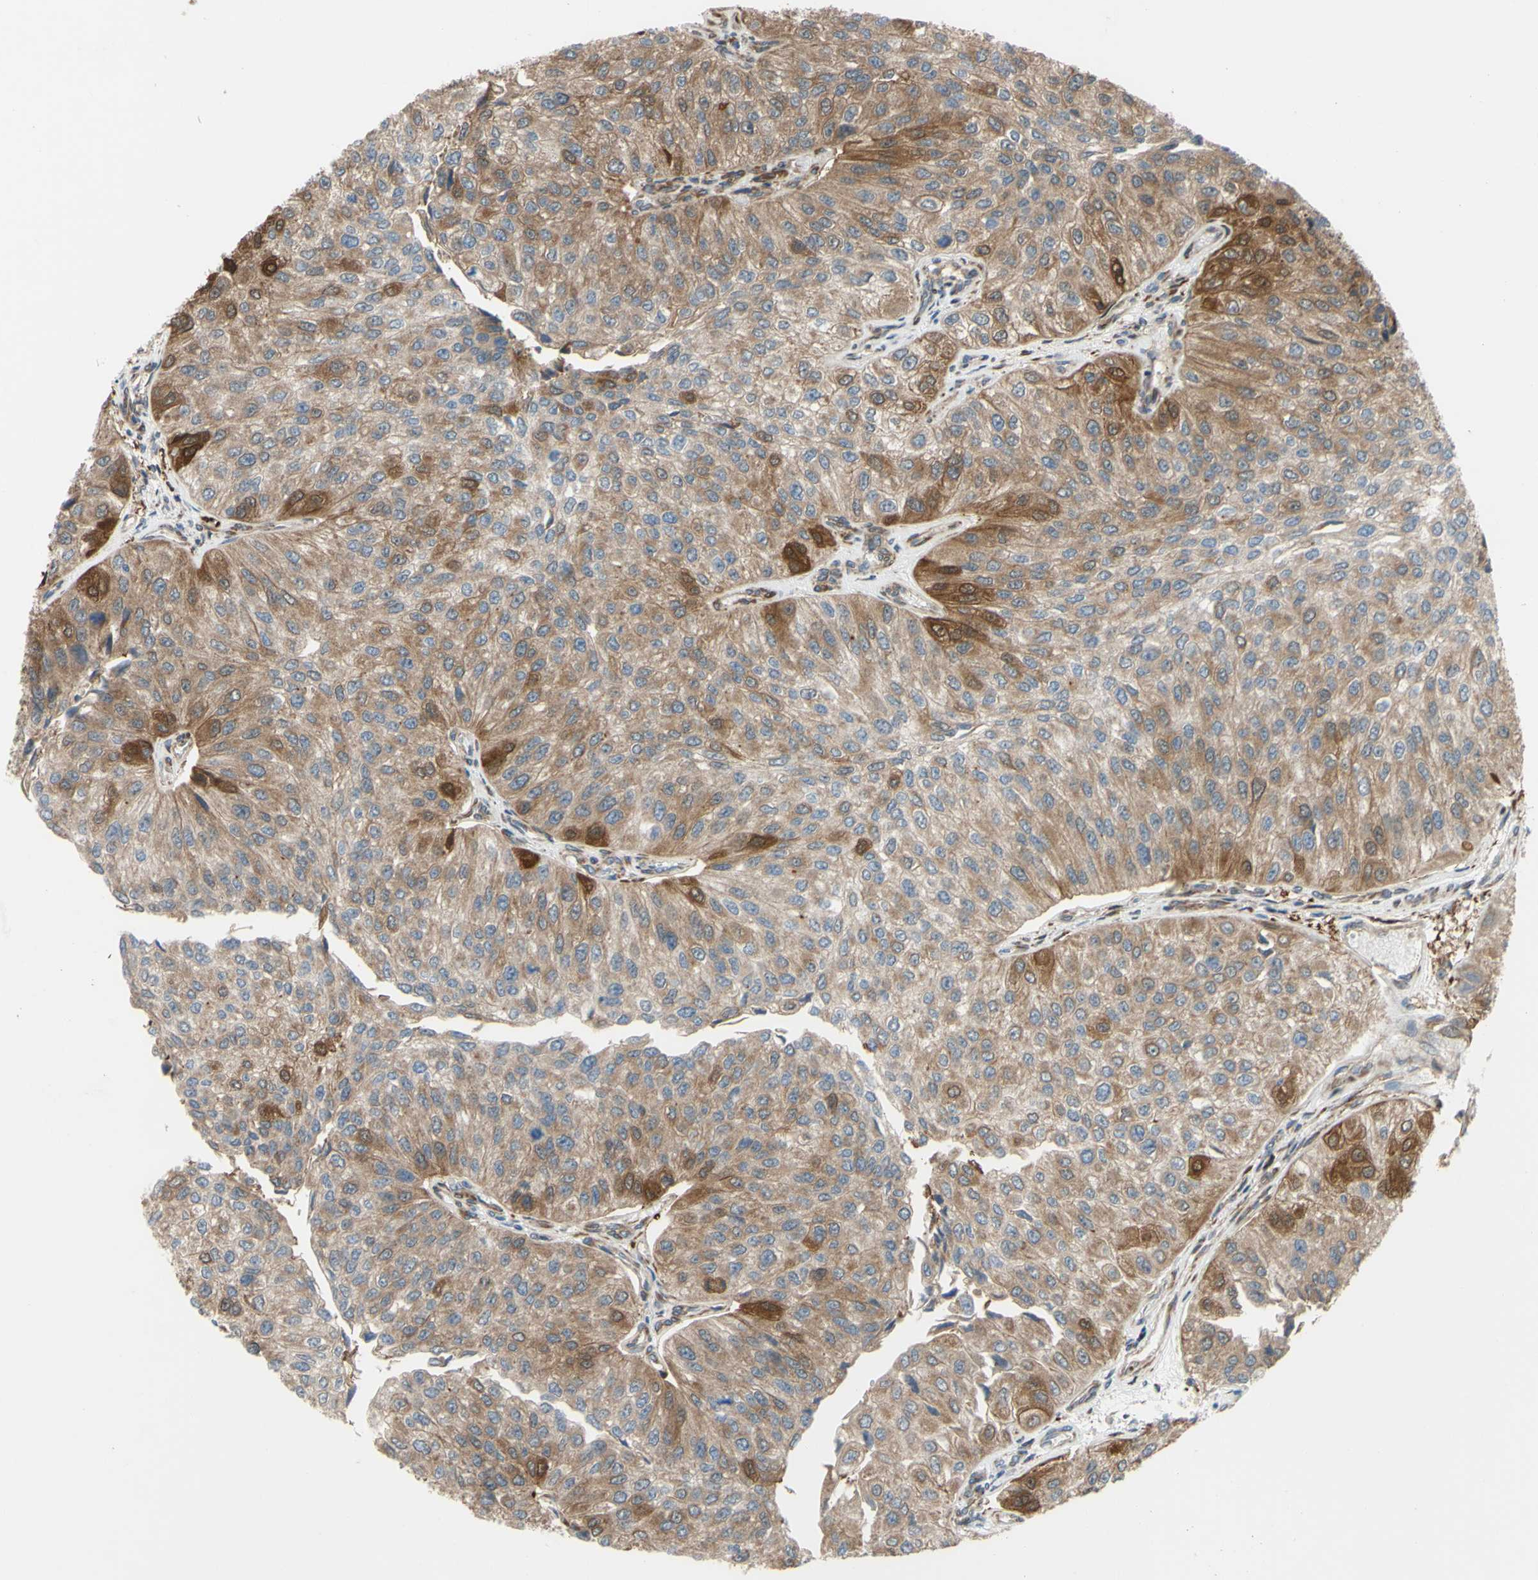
{"staining": {"intensity": "moderate", "quantity": ">75%", "location": "cytoplasmic/membranous"}, "tissue": "urothelial cancer", "cell_type": "Tumor cells", "image_type": "cancer", "snomed": [{"axis": "morphology", "description": "Urothelial carcinoma, High grade"}, {"axis": "topography", "description": "Kidney"}, {"axis": "topography", "description": "Urinary bladder"}], "caption": "Moderate cytoplasmic/membranous protein positivity is appreciated in approximately >75% of tumor cells in urothelial cancer. (Brightfield microscopy of DAB IHC at high magnification).", "gene": "PRAF2", "patient": {"sex": "male", "age": 77}}